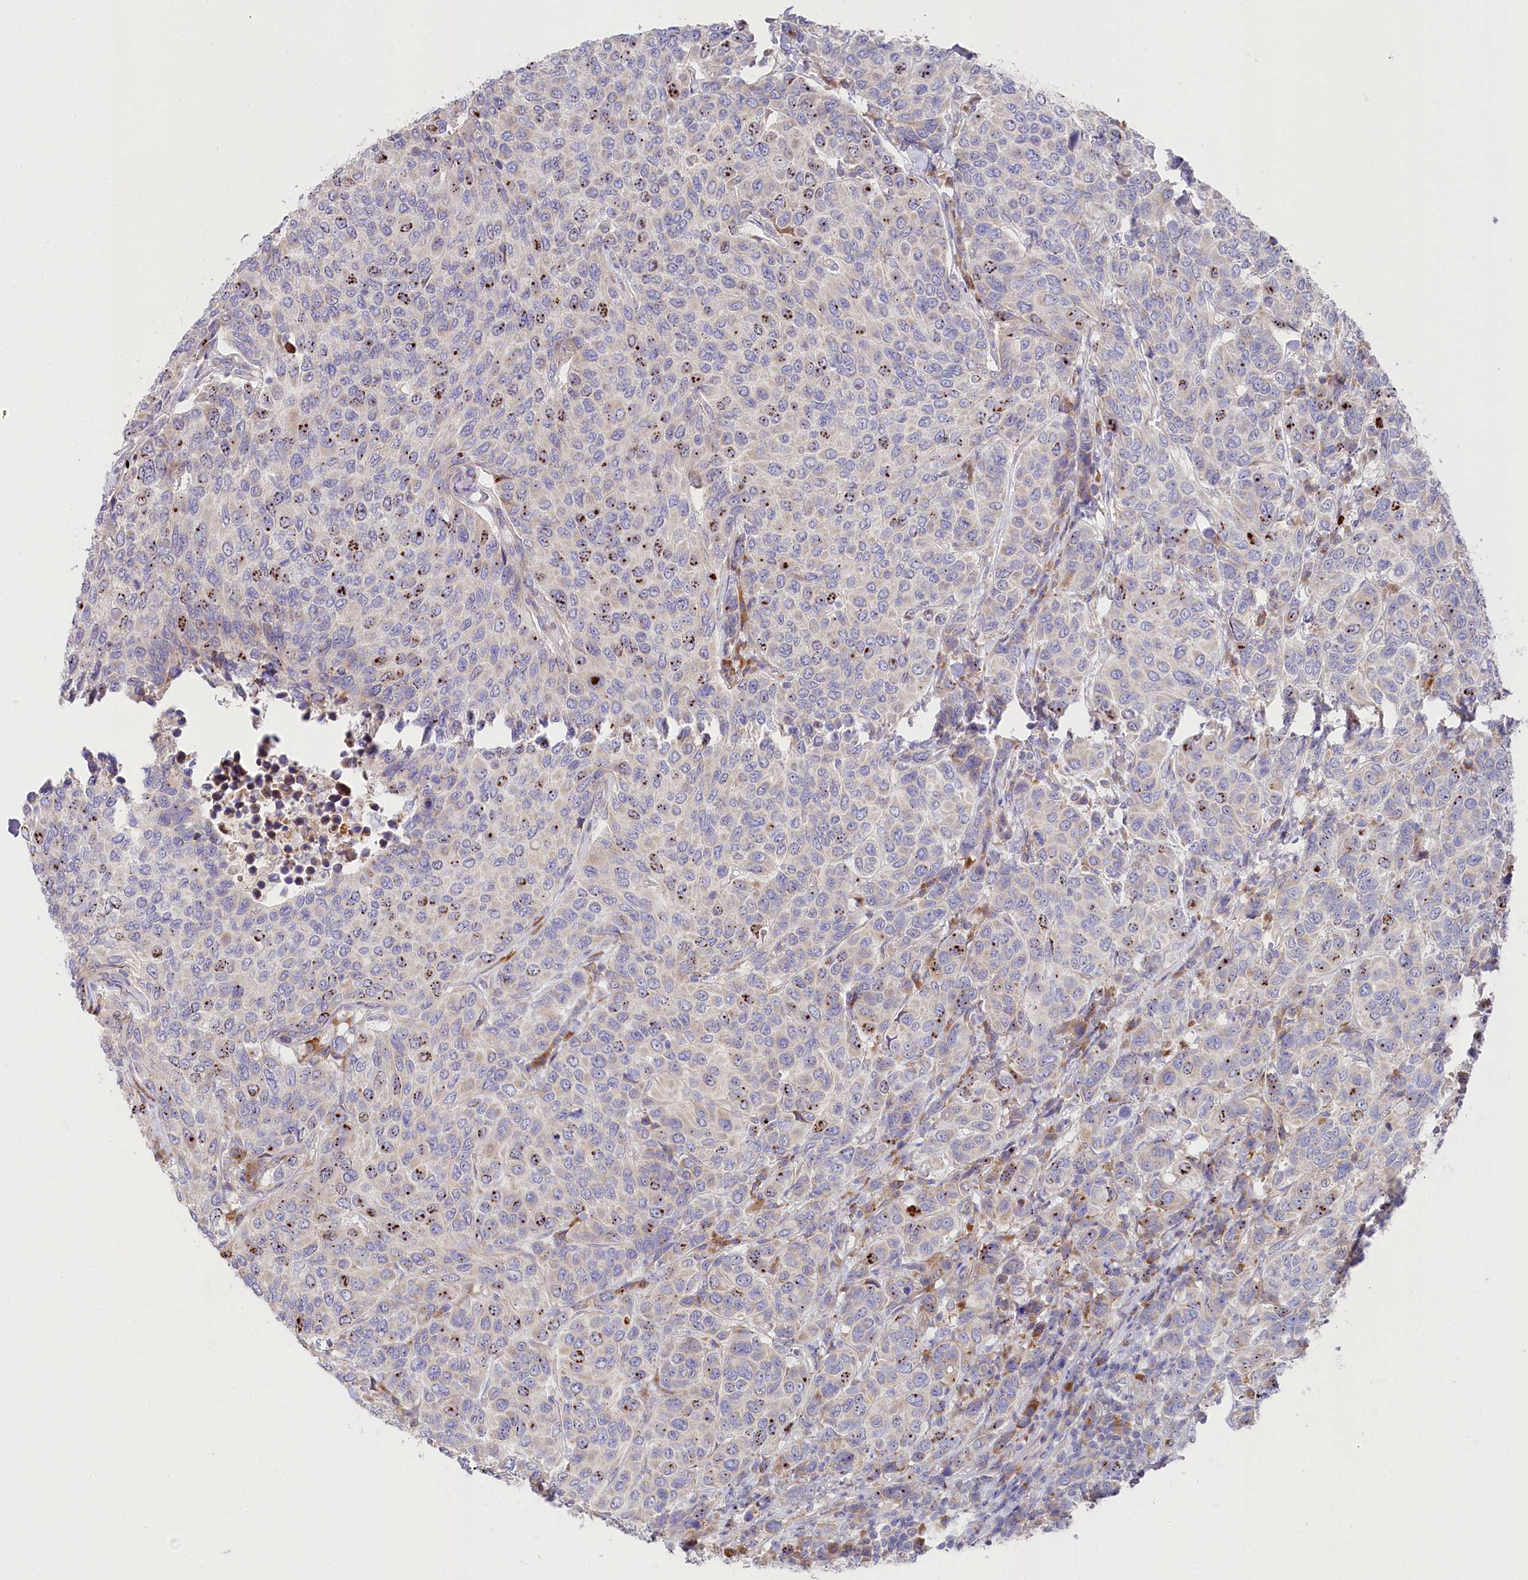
{"staining": {"intensity": "moderate", "quantity": "25%-75%", "location": "cytoplasmic/membranous"}, "tissue": "breast cancer", "cell_type": "Tumor cells", "image_type": "cancer", "snomed": [{"axis": "morphology", "description": "Duct carcinoma"}, {"axis": "topography", "description": "Breast"}], "caption": "IHC (DAB (3,3'-diaminobenzidine)) staining of breast infiltrating ductal carcinoma reveals moderate cytoplasmic/membranous protein expression in approximately 25%-75% of tumor cells. (Brightfield microscopy of DAB IHC at high magnification).", "gene": "POGLUT1", "patient": {"sex": "female", "age": 55}}